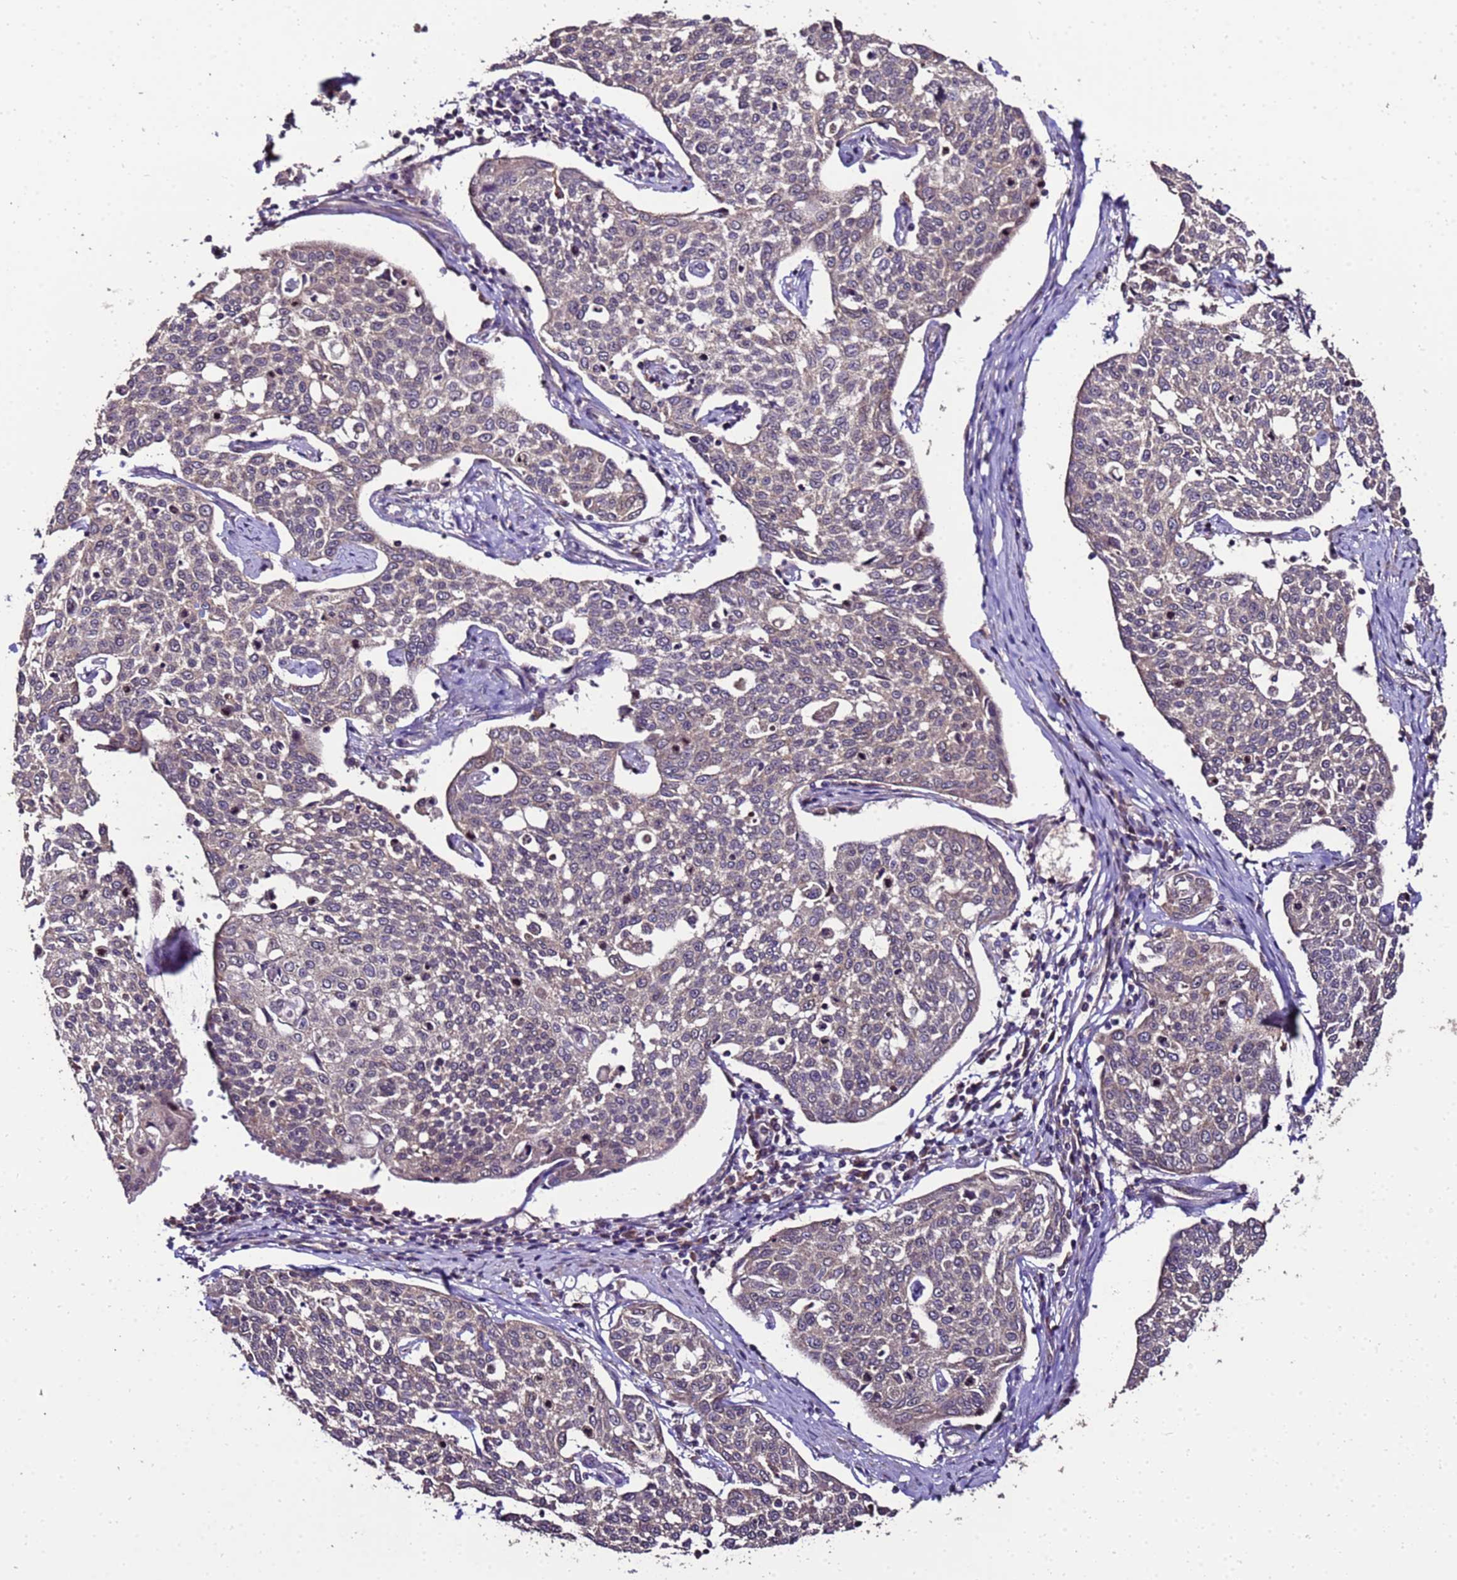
{"staining": {"intensity": "moderate", "quantity": "<25%", "location": "cytoplasmic/membranous,nuclear"}, "tissue": "cervical cancer", "cell_type": "Tumor cells", "image_type": "cancer", "snomed": [{"axis": "morphology", "description": "Squamous cell carcinoma, NOS"}, {"axis": "topography", "description": "Cervix"}], "caption": "A high-resolution histopathology image shows immunohistochemistry staining of cervical cancer, which shows moderate cytoplasmic/membranous and nuclear expression in approximately <25% of tumor cells.", "gene": "ZNF329", "patient": {"sex": "female", "age": 34}}